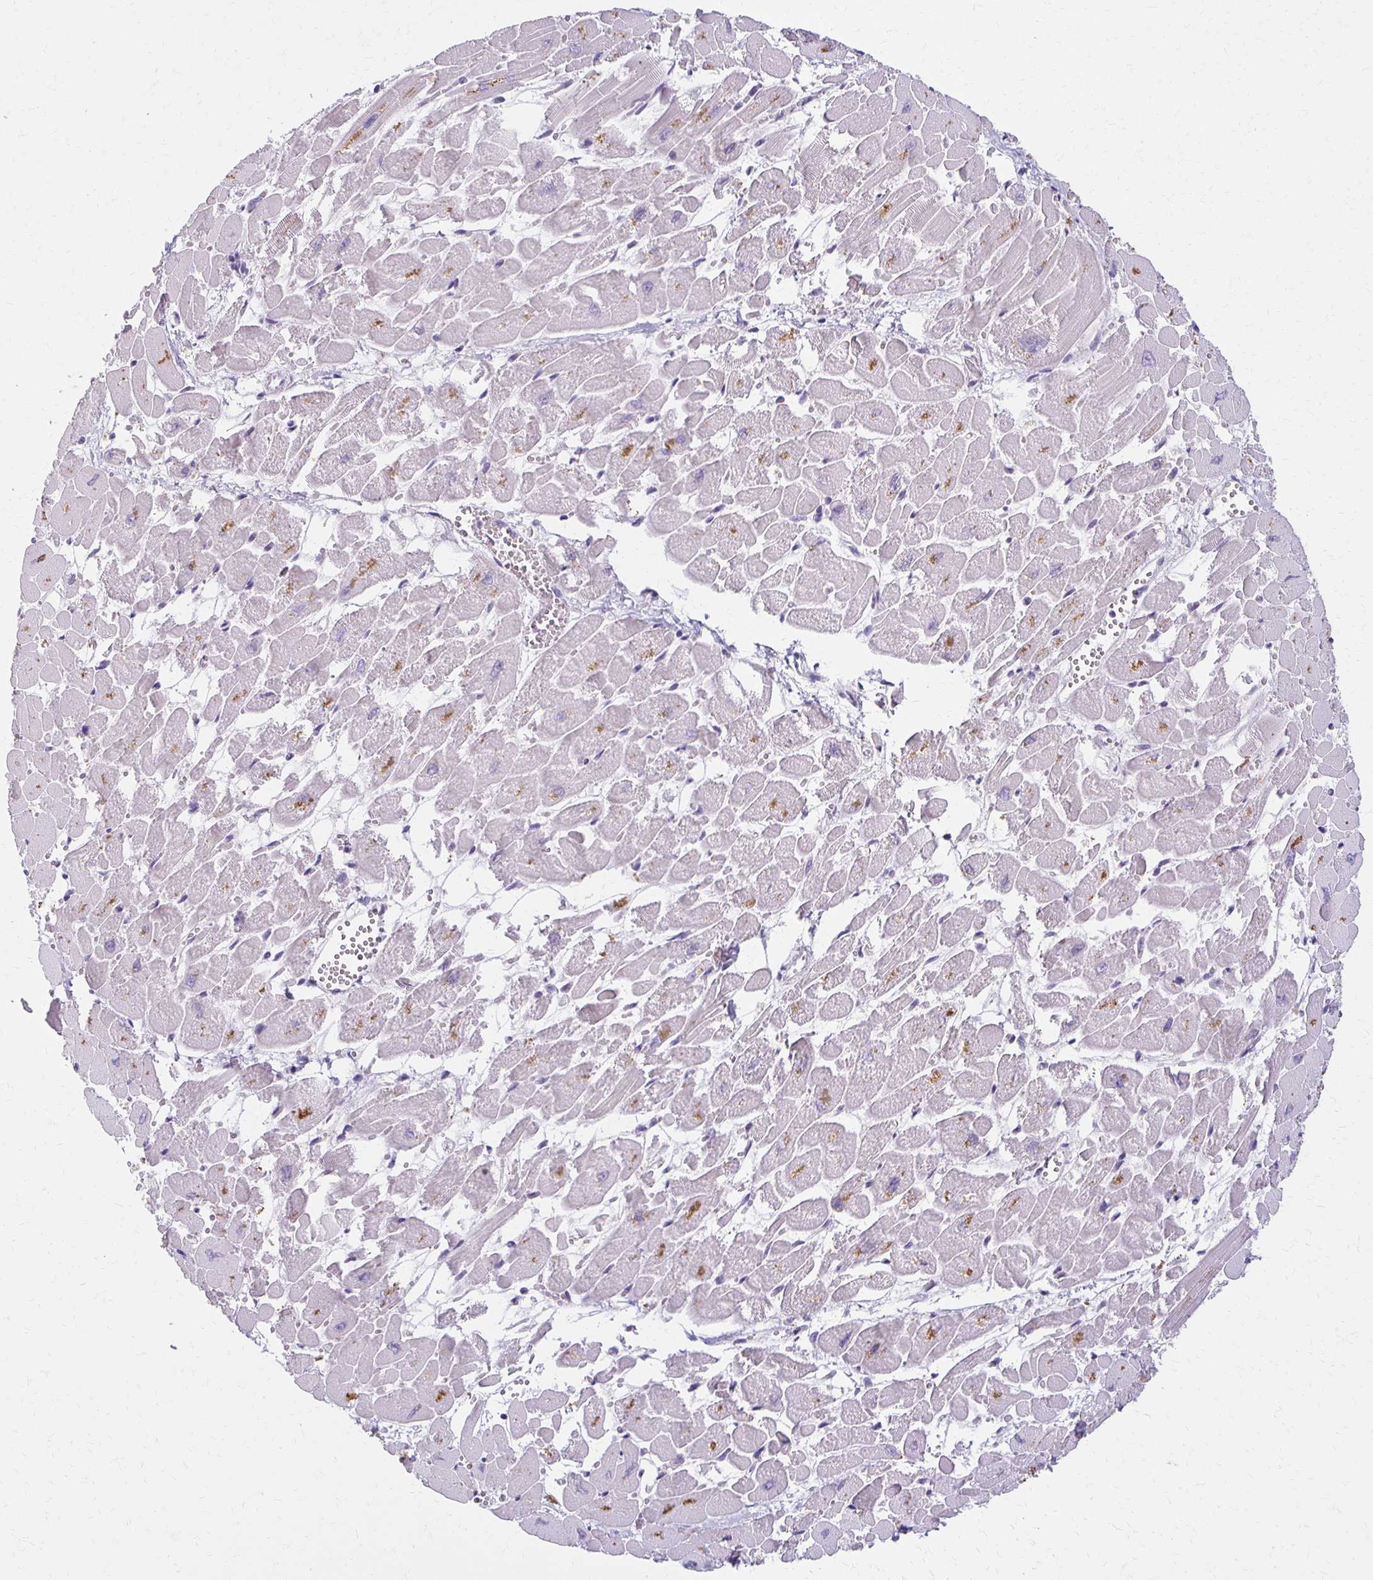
{"staining": {"intensity": "moderate", "quantity": "<25%", "location": "cytoplasmic/membranous"}, "tissue": "heart muscle", "cell_type": "Cardiomyocytes", "image_type": "normal", "snomed": [{"axis": "morphology", "description": "Normal tissue, NOS"}, {"axis": "topography", "description": "Heart"}], "caption": "Immunohistochemistry (IHC) of normal human heart muscle displays low levels of moderate cytoplasmic/membranous positivity in about <25% of cardiomyocytes. (Brightfield microscopy of DAB IHC at high magnification).", "gene": "BBS12", "patient": {"sex": "female", "age": 52}}